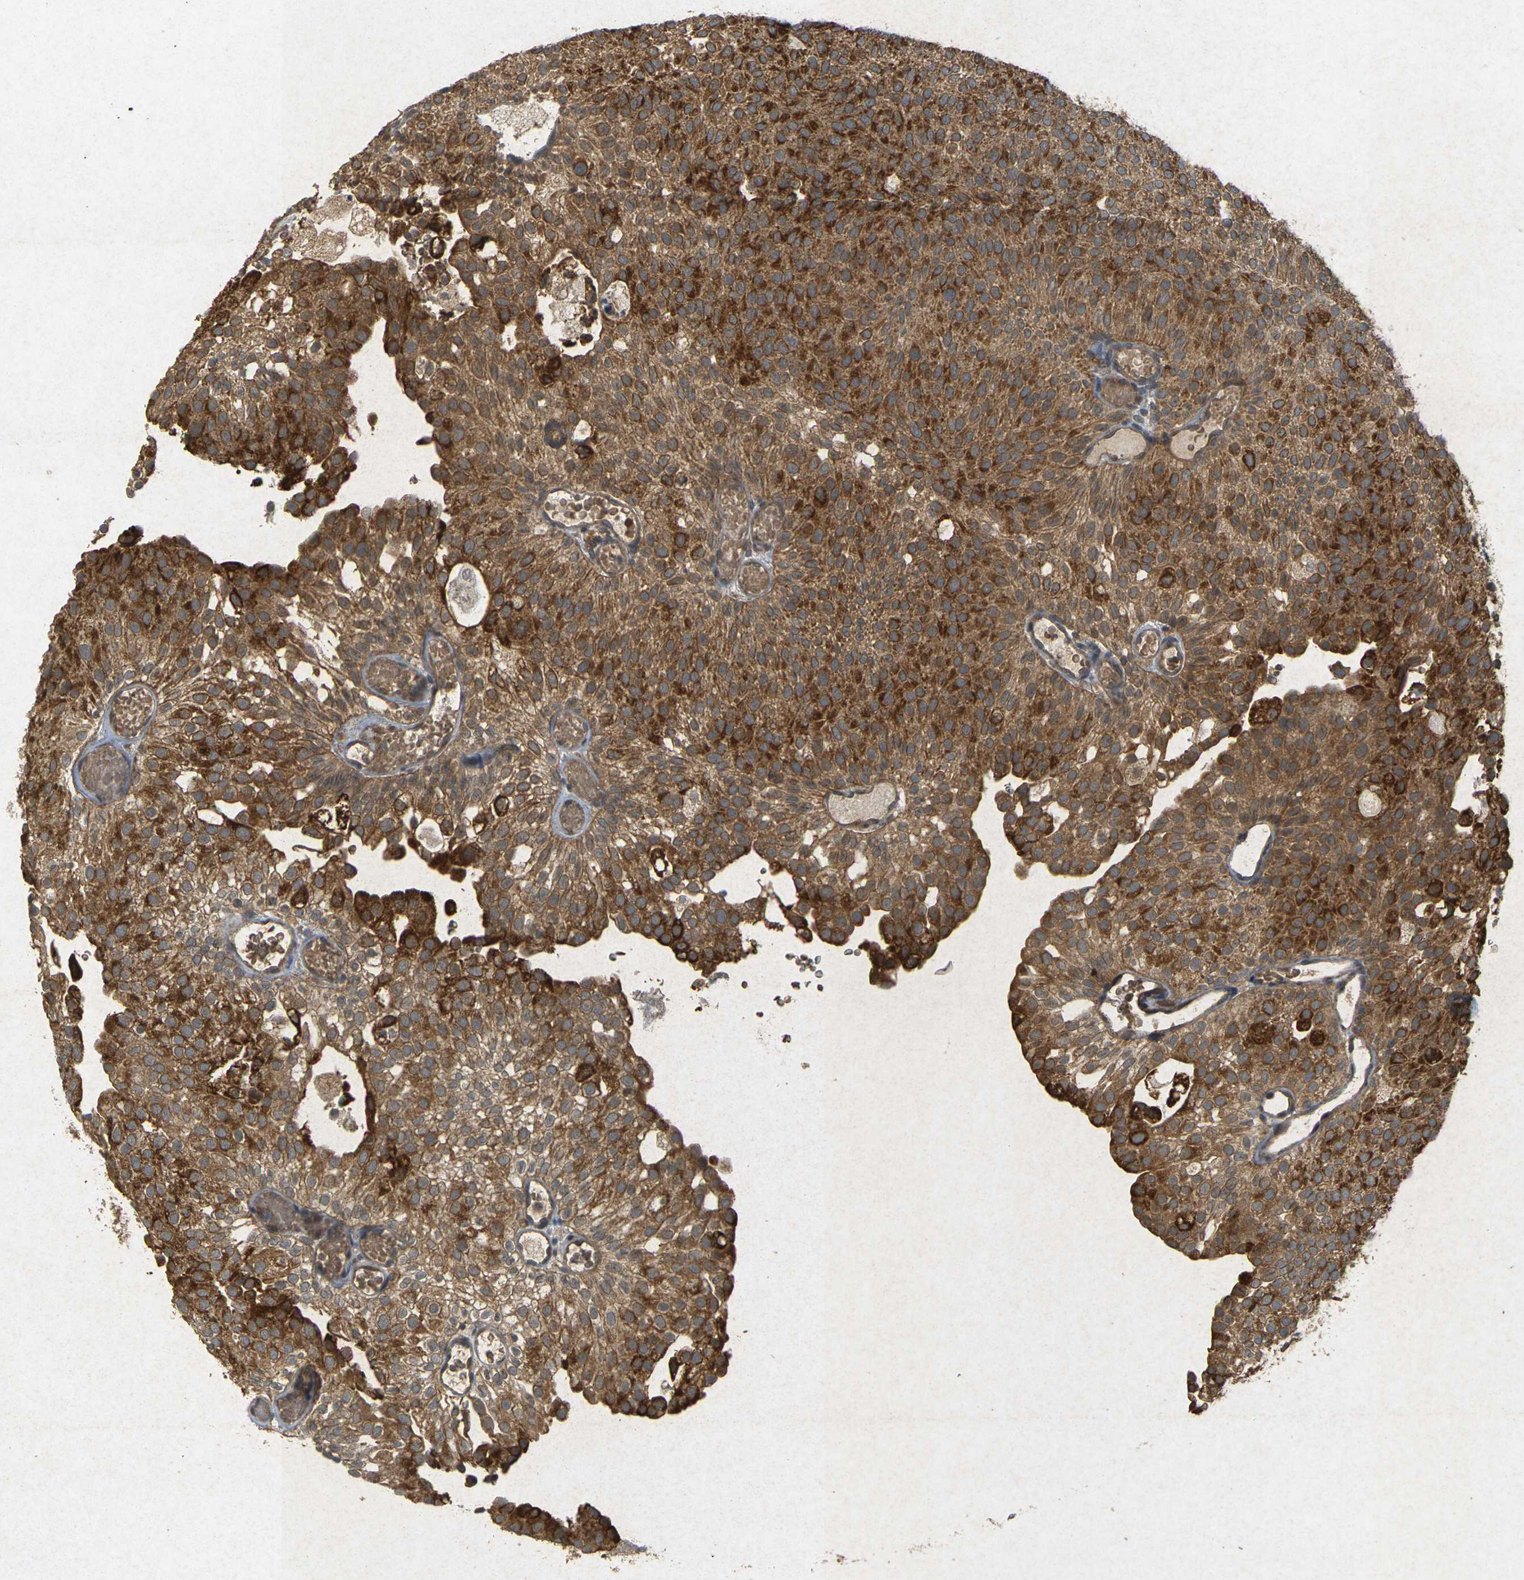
{"staining": {"intensity": "strong", "quantity": ">75%", "location": "cytoplasmic/membranous"}, "tissue": "urothelial cancer", "cell_type": "Tumor cells", "image_type": "cancer", "snomed": [{"axis": "morphology", "description": "Urothelial carcinoma, Low grade"}, {"axis": "topography", "description": "Urinary bladder"}], "caption": "This is a photomicrograph of immunohistochemistry (IHC) staining of urothelial cancer, which shows strong staining in the cytoplasmic/membranous of tumor cells.", "gene": "ERN1", "patient": {"sex": "male", "age": 78}}